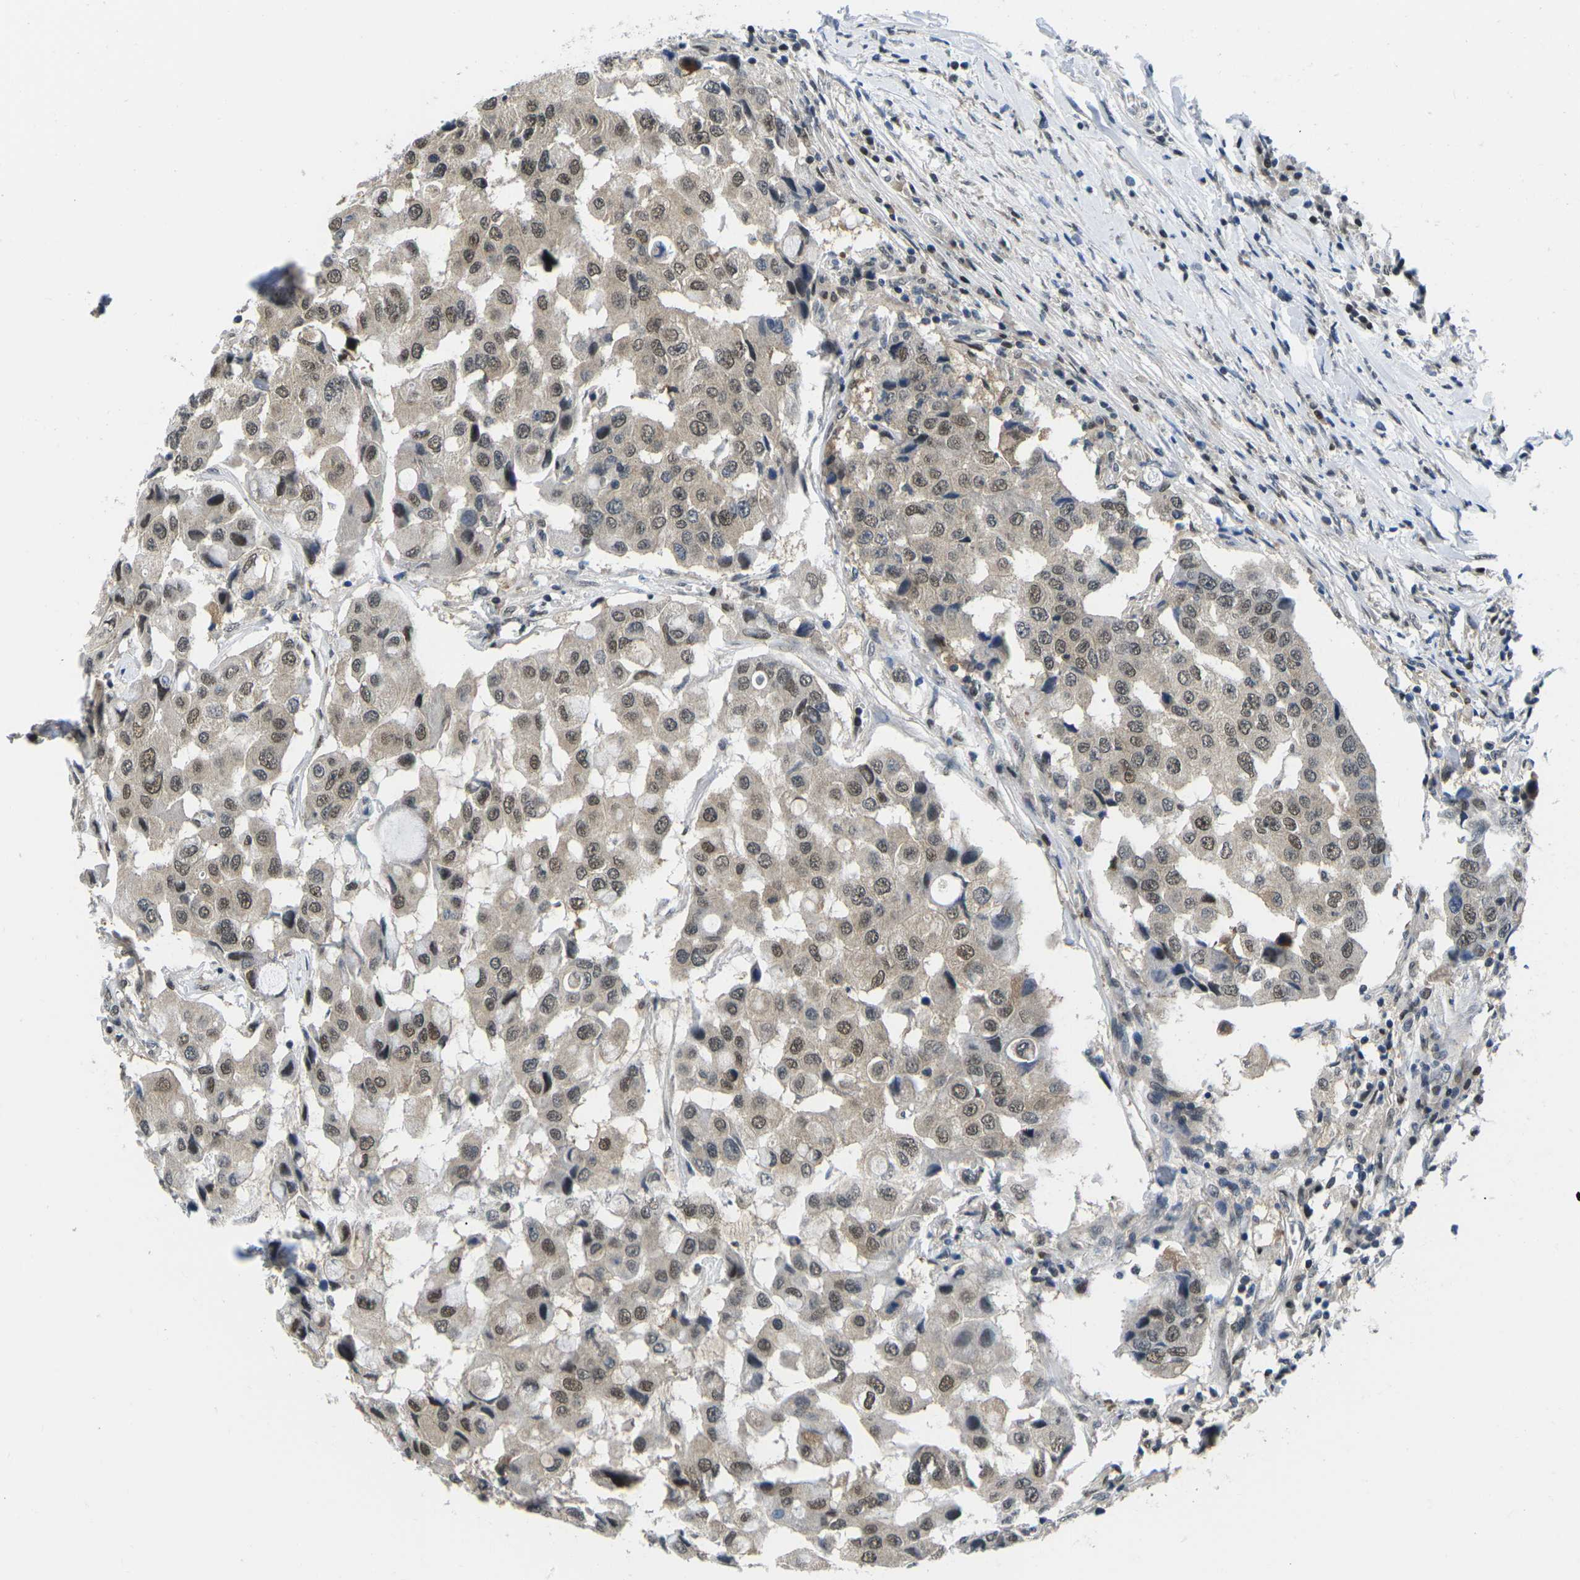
{"staining": {"intensity": "moderate", "quantity": ">75%", "location": "cytoplasmic/membranous,nuclear"}, "tissue": "breast cancer", "cell_type": "Tumor cells", "image_type": "cancer", "snomed": [{"axis": "morphology", "description": "Duct carcinoma"}, {"axis": "topography", "description": "Breast"}], "caption": "Tumor cells demonstrate medium levels of moderate cytoplasmic/membranous and nuclear staining in about >75% of cells in human breast cancer (intraductal carcinoma).", "gene": "UBA7", "patient": {"sex": "female", "age": 27}}